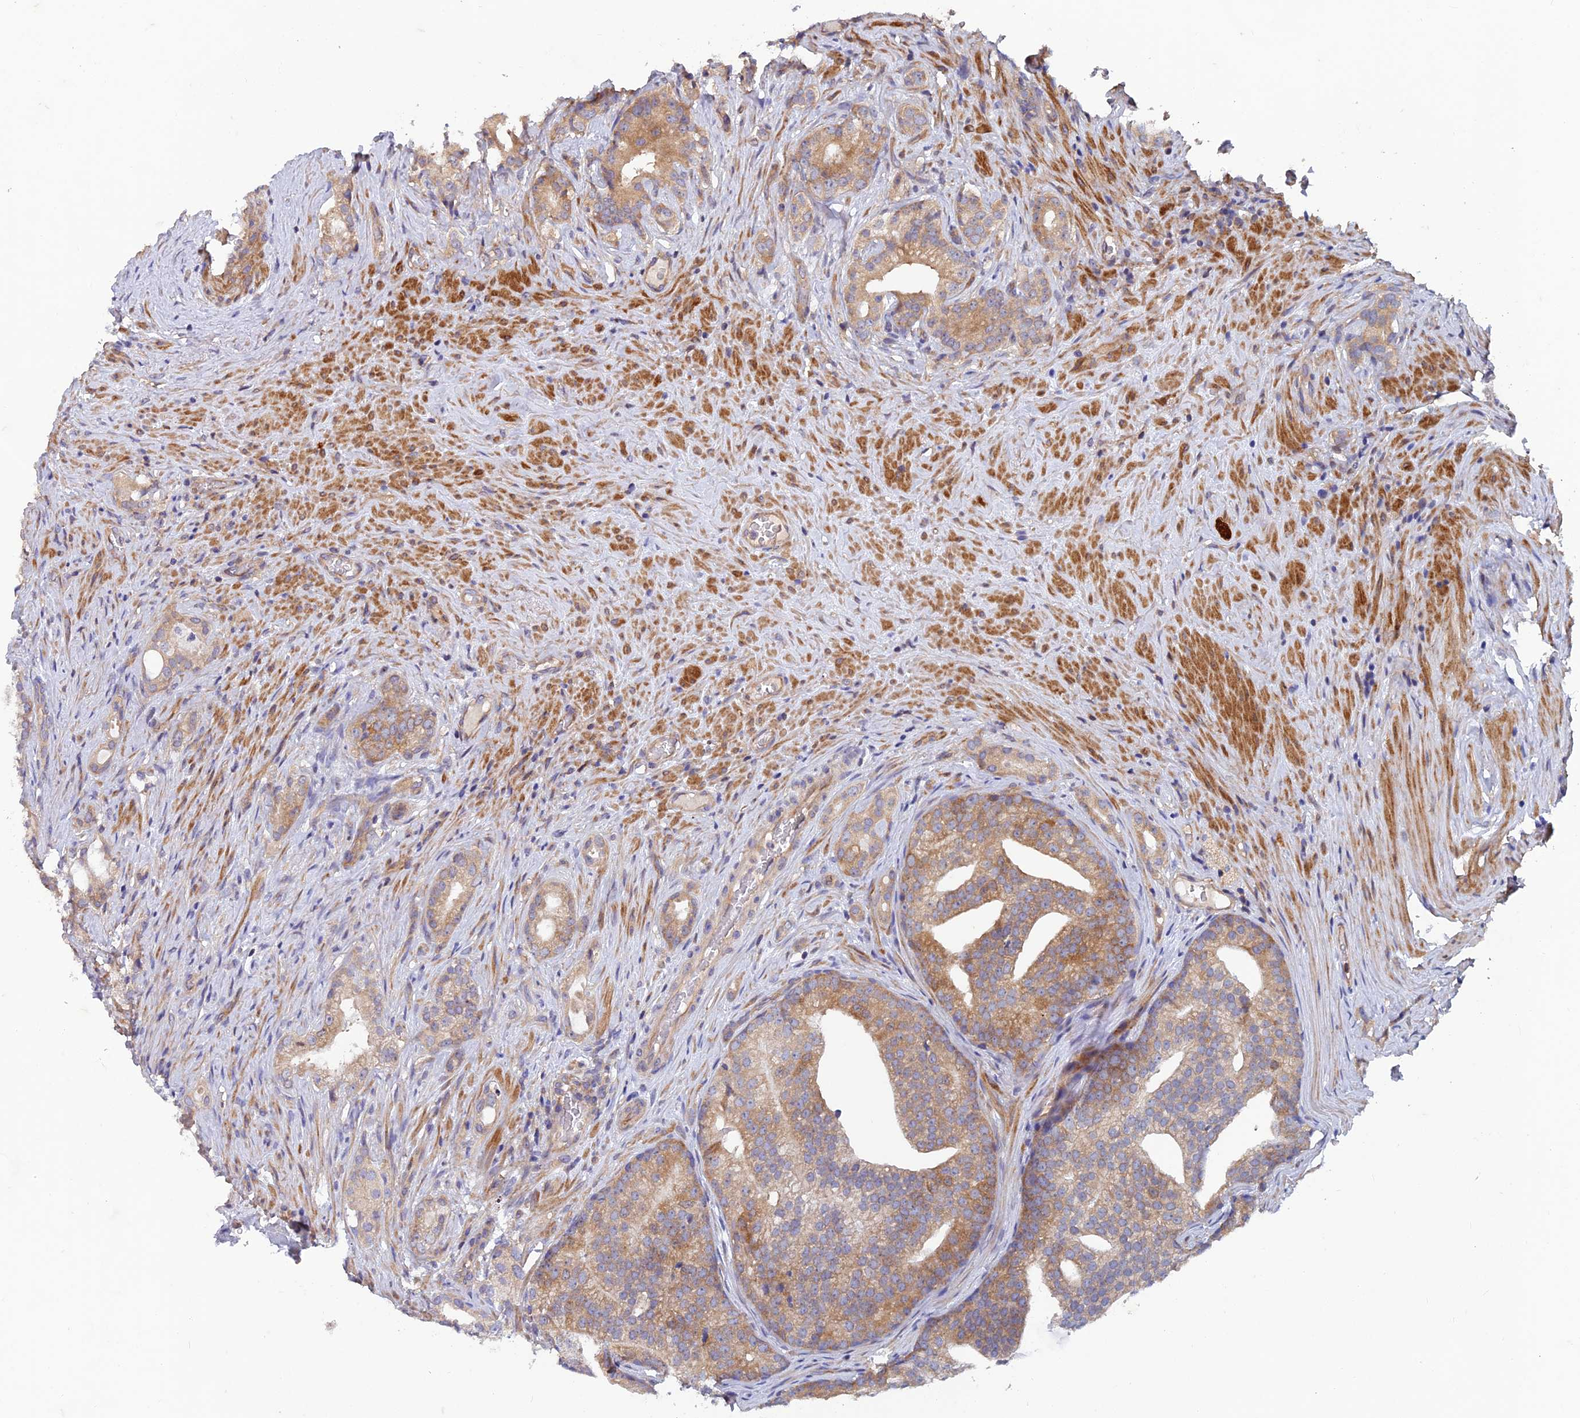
{"staining": {"intensity": "moderate", "quantity": ">75%", "location": "cytoplasmic/membranous"}, "tissue": "prostate cancer", "cell_type": "Tumor cells", "image_type": "cancer", "snomed": [{"axis": "morphology", "description": "Adenocarcinoma, Low grade"}, {"axis": "topography", "description": "Prostate"}], "caption": "Tumor cells reveal moderate cytoplasmic/membranous expression in approximately >75% of cells in prostate cancer (low-grade adenocarcinoma). The staining was performed using DAB (3,3'-diaminobenzidine), with brown indicating positive protein expression. Nuclei are stained blue with hematoxylin.", "gene": "NCAPG", "patient": {"sex": "male", "age": 71}}